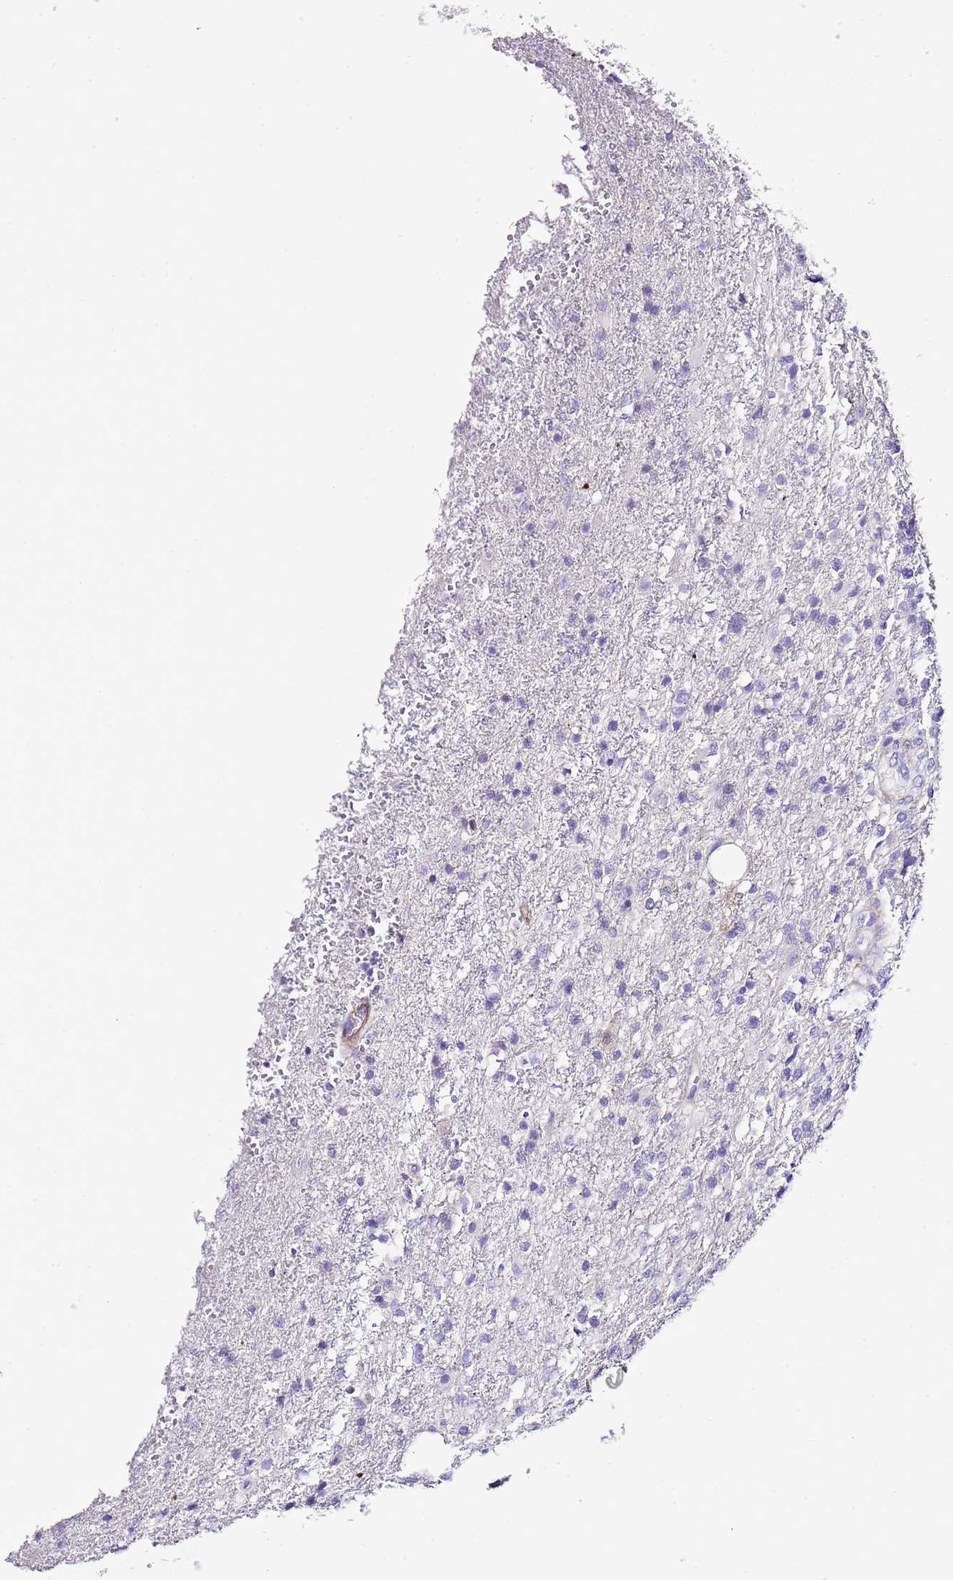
{"staining": {"intensity": "negative", "quantity": "none", "location": "none"}, "tissue": "glioma", "cell_type": "Tumor cells", "image_type": "cancer", "snomed": [{"axis": "morphology", "description": "Glioma, malignant, High grade"}, {"axis": "topography", "description": "Brain"}], "caption": "This is an immunohistochemistry (IHC) histopathology image of glioma. There is no expression in tumor cells.", "gene": "ALDH3A1", "patient": {"sex": "male", "age": 56}}